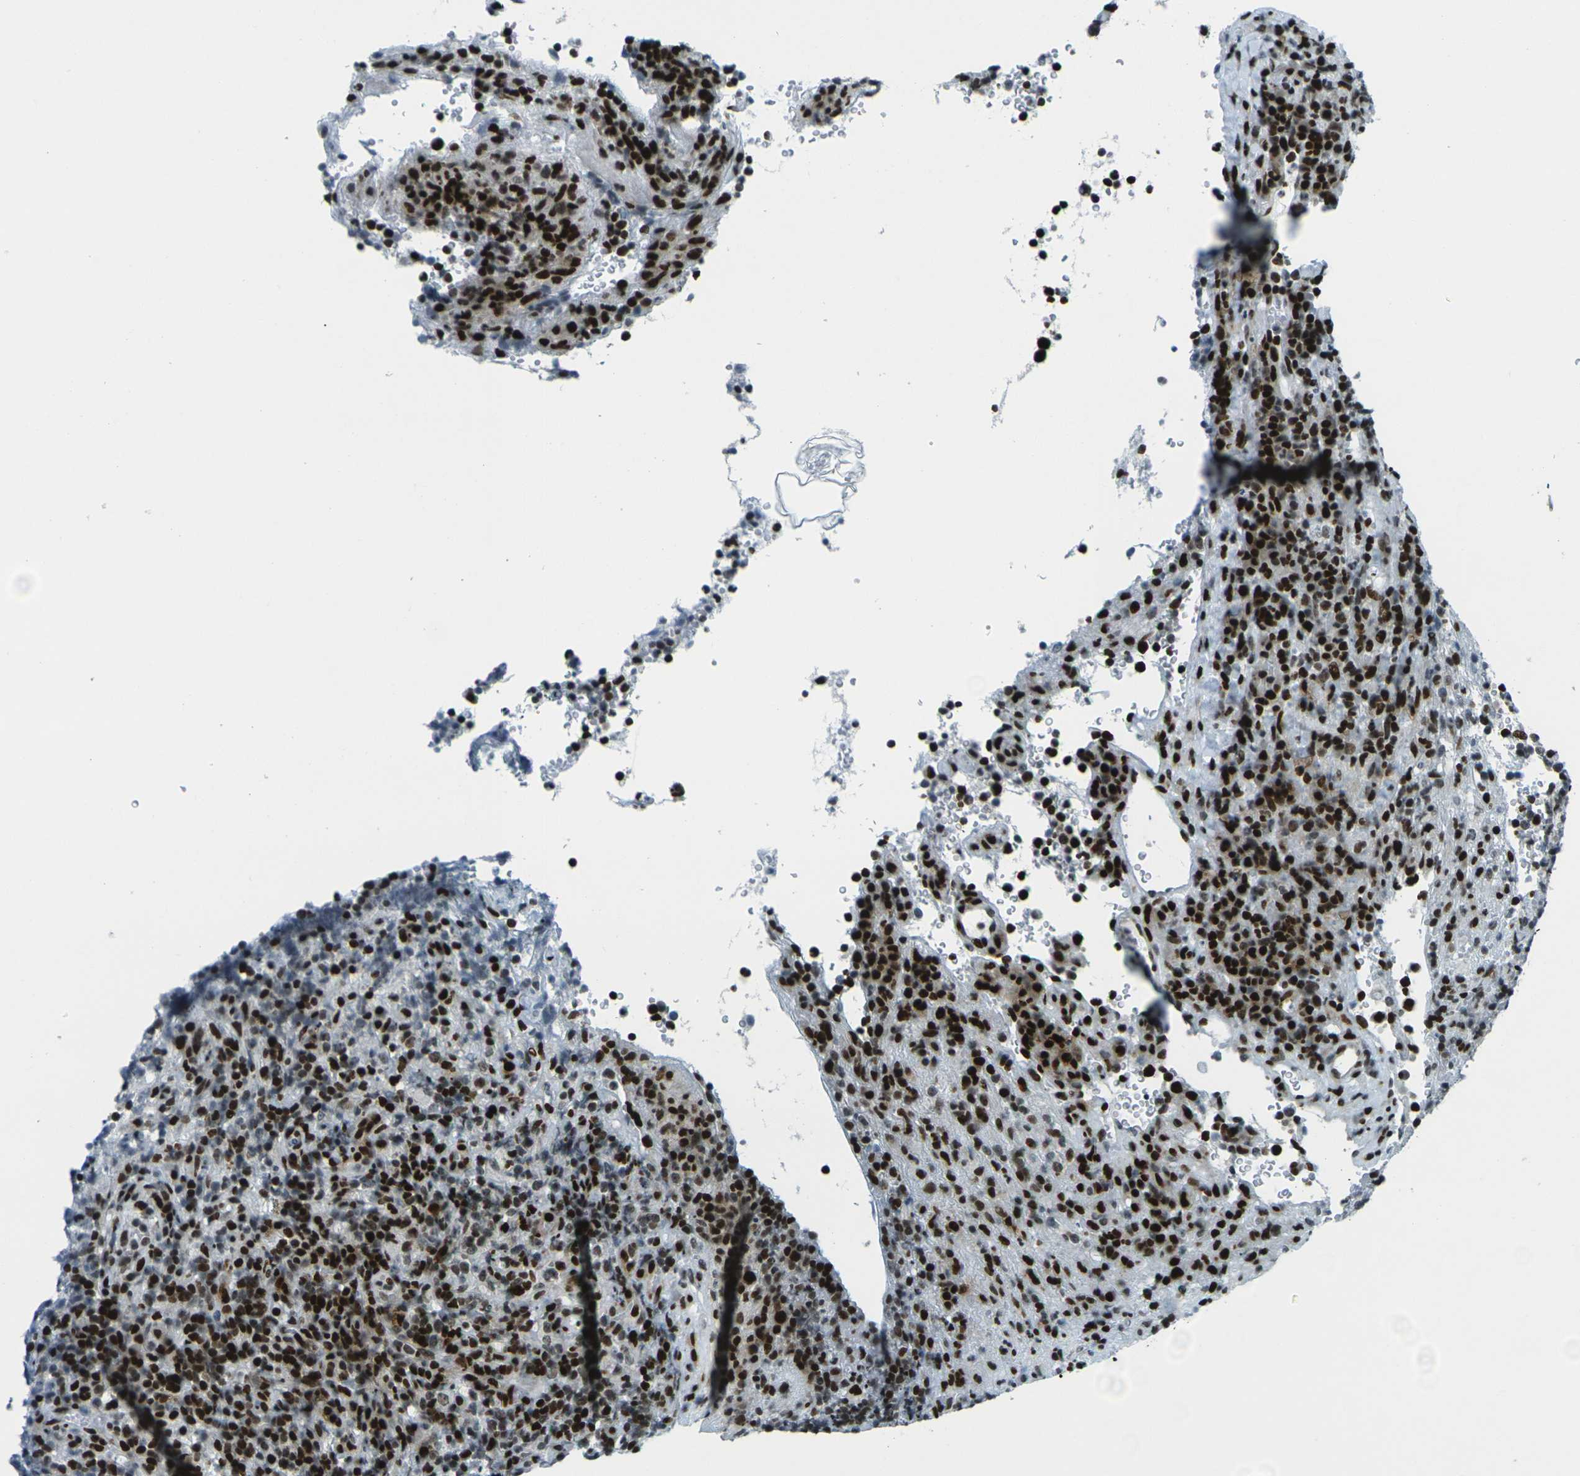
{"staining": {"intensity": "strong", "quantity": ">75%", "location": "nuclear"}, "tissue": "lymphoma", "cell_type": "Tumor cells", "image_type": "cancer", "snomed": [{"axis": "morphology", "description": "Malignant lymphoma, non-Hodgkin's type, High grade"}, {"axis": "topography", "description": "Lymph node"}], "caption": "Lymphoma stained with a protein marker exhibits strong staining in tumor cells.", "gene": "H3-3A", "patient": {"sex": "female", "age": 76}}